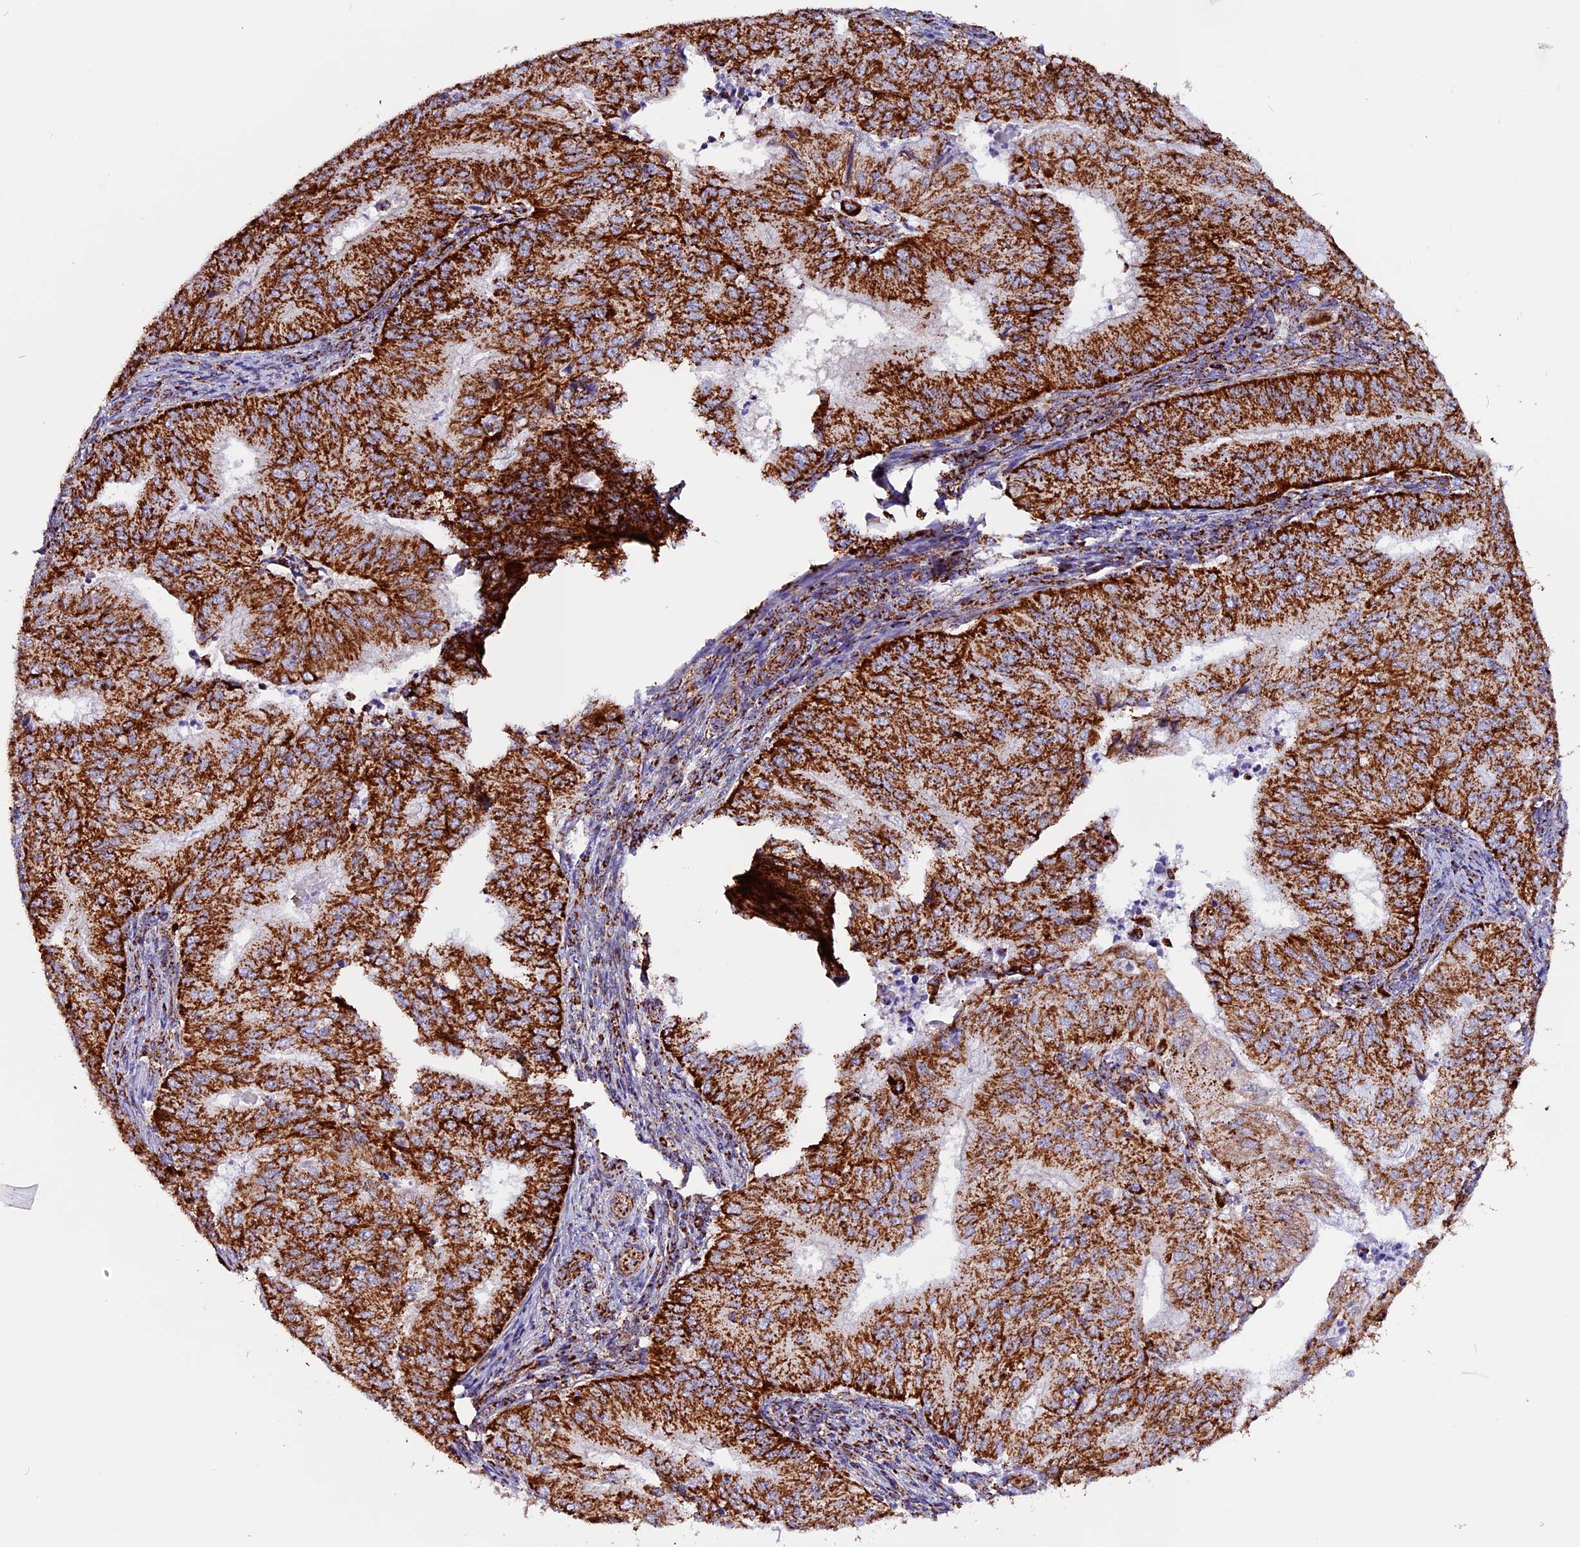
{"staining": {"intensity": "strong", "quantity": ">75%", "location": "cytoplasmic/membranous"}, "tissue": "endometrial cancer", "cell_type": "Tumor cells", "image_type": "cancer", "snomed": [{"axis": "morphology", "description": "Adenocarcinoma, NOS"}, {"axis": "topography", "description": "Endometrium"}], "caption": "There is high levels of strong cytoplasmic/membranous staining in tumor cells of endometrial adenocarcinoma, as demonstrated by immunohistochemical staining (brown color).", "gene": "CX3CL1", "patient": {"sex": "female", "age": 50}}